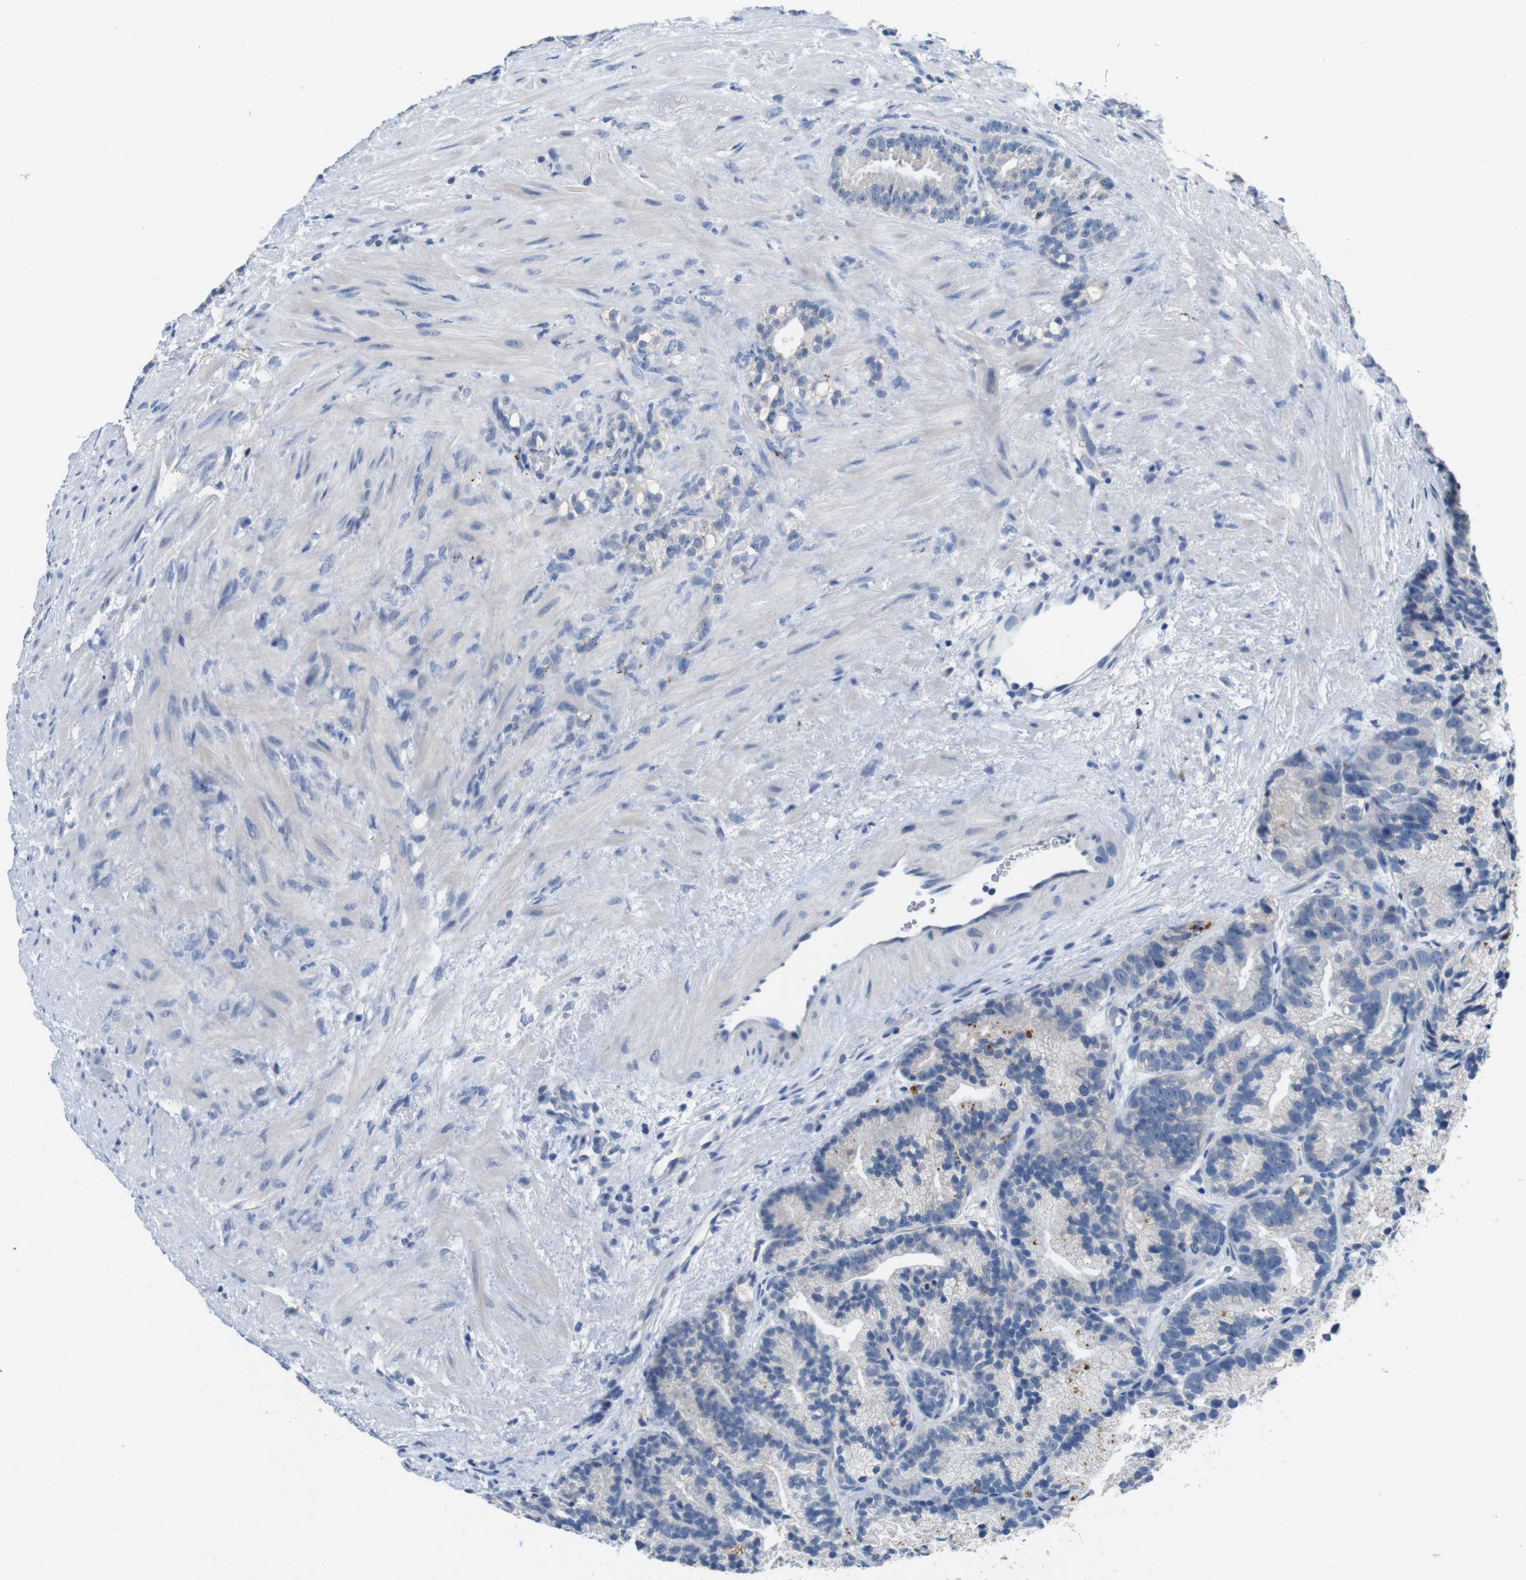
{"staining": {"intensity": "negative", "quantity": "none", "location": "none"}, "tissue": "prostate cancer", "cell_type": "Tumor cells", "image_type": "cancer", "snomed": [{"axis": "morphology", "description": "Adenocarcinoma, Low grade"}, {"axis": "topography", "description": "Prostate"}], "caption": "This is an IHC micrograph of low-grade adenocarcinoma (prostate). There is no staining in tumor cells.", "gene": "SLC2A8", "patient": {"sex": "male", "age": 89}}